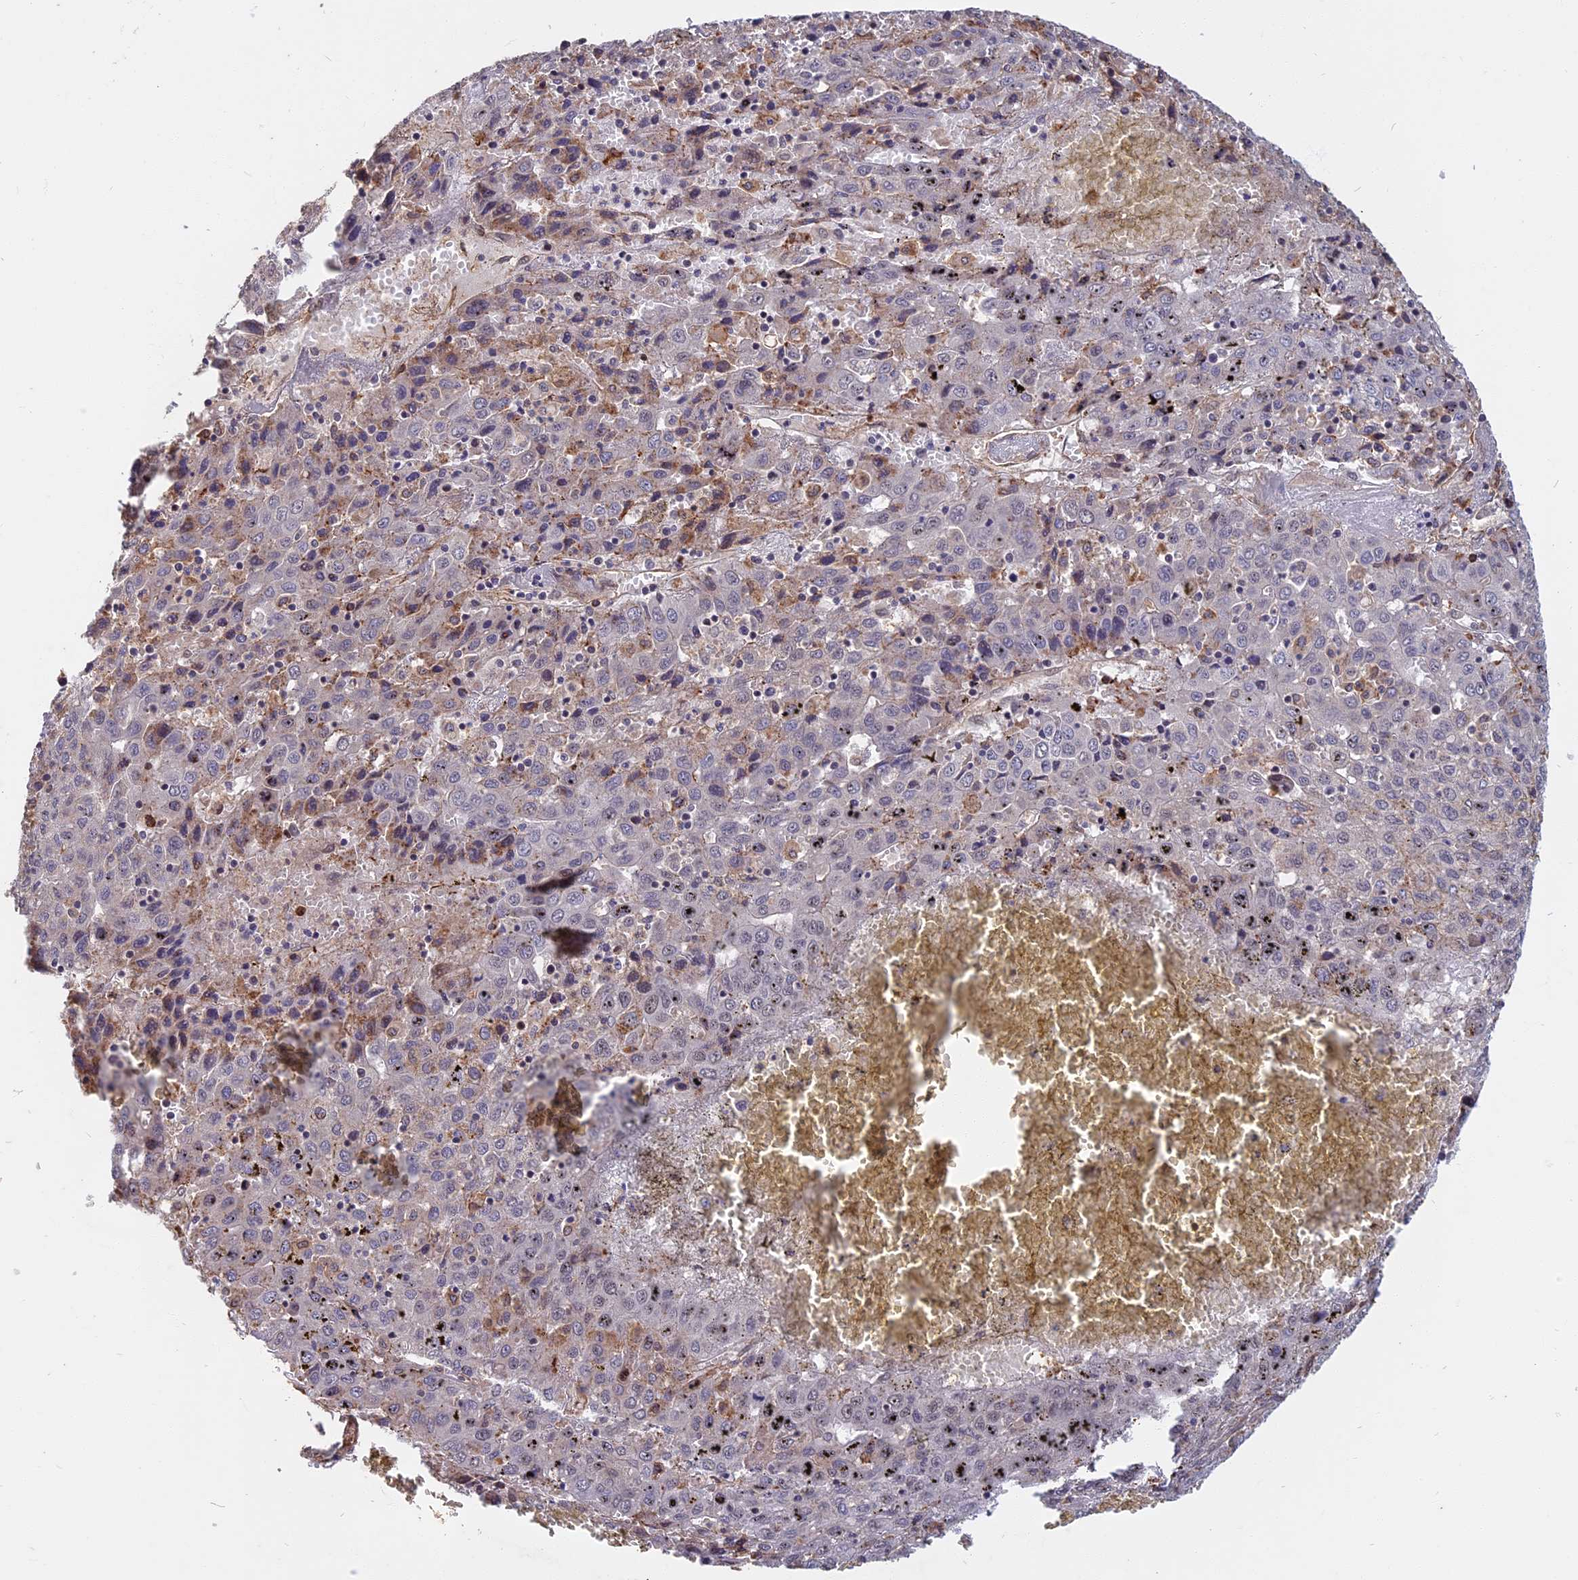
{"staining": {"intensity": "negative", "quantity": "none", "location": "none"}, "tissue": "liver cancer", "cell_type": "Tumor cells", "image_type": "cancer", "snomed": [{"axis": "morphology", "description": "Carcinoma, Hepatocellular, NOS"}, {"axis": "topography", "description": "Liver"}], "caption": "The IHC photomicrograph has no significant positivity in tumor cells of liver cancer tissue.", "gene": "SPG11", "patient": {"sex": "female", "age": 53}}